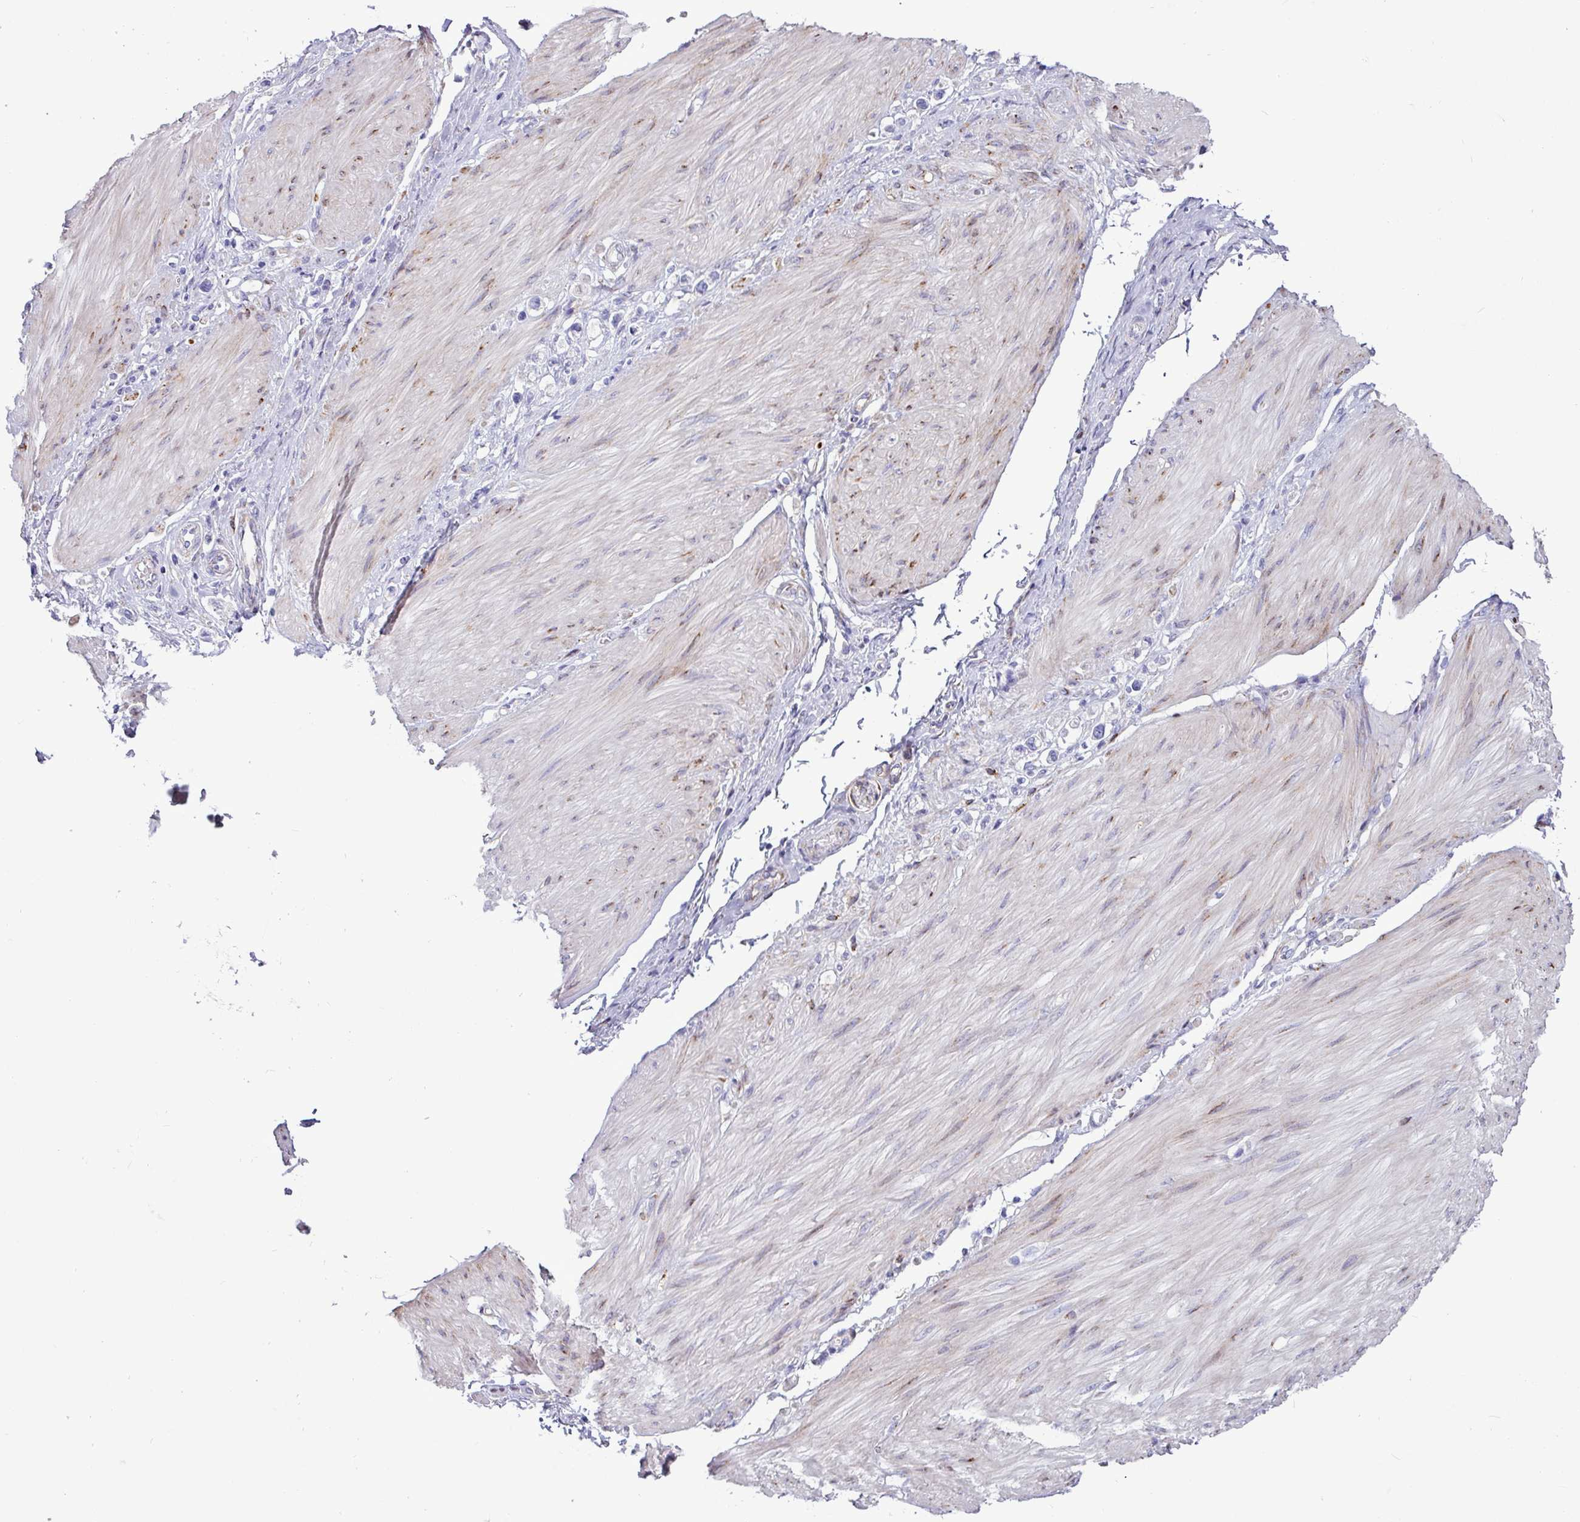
{"staining": {"intensity": "negative", "quantity": "none", "location": "none"}, "tissue": "stomach cancer", "cell_type": "Tumor cells", "image_type": "cancer", "snomed": [{"axis": "morphology", "description": "Adenocarcinoma, NOS"}, {"axis": "topography", "description": "Stomach"}], "caption": "Tumor cells are negative for brown protein staining in stomach adenocarcinoma.", "gene": "PPP1R35", "patient": {"sex": "female", "age": 65}}